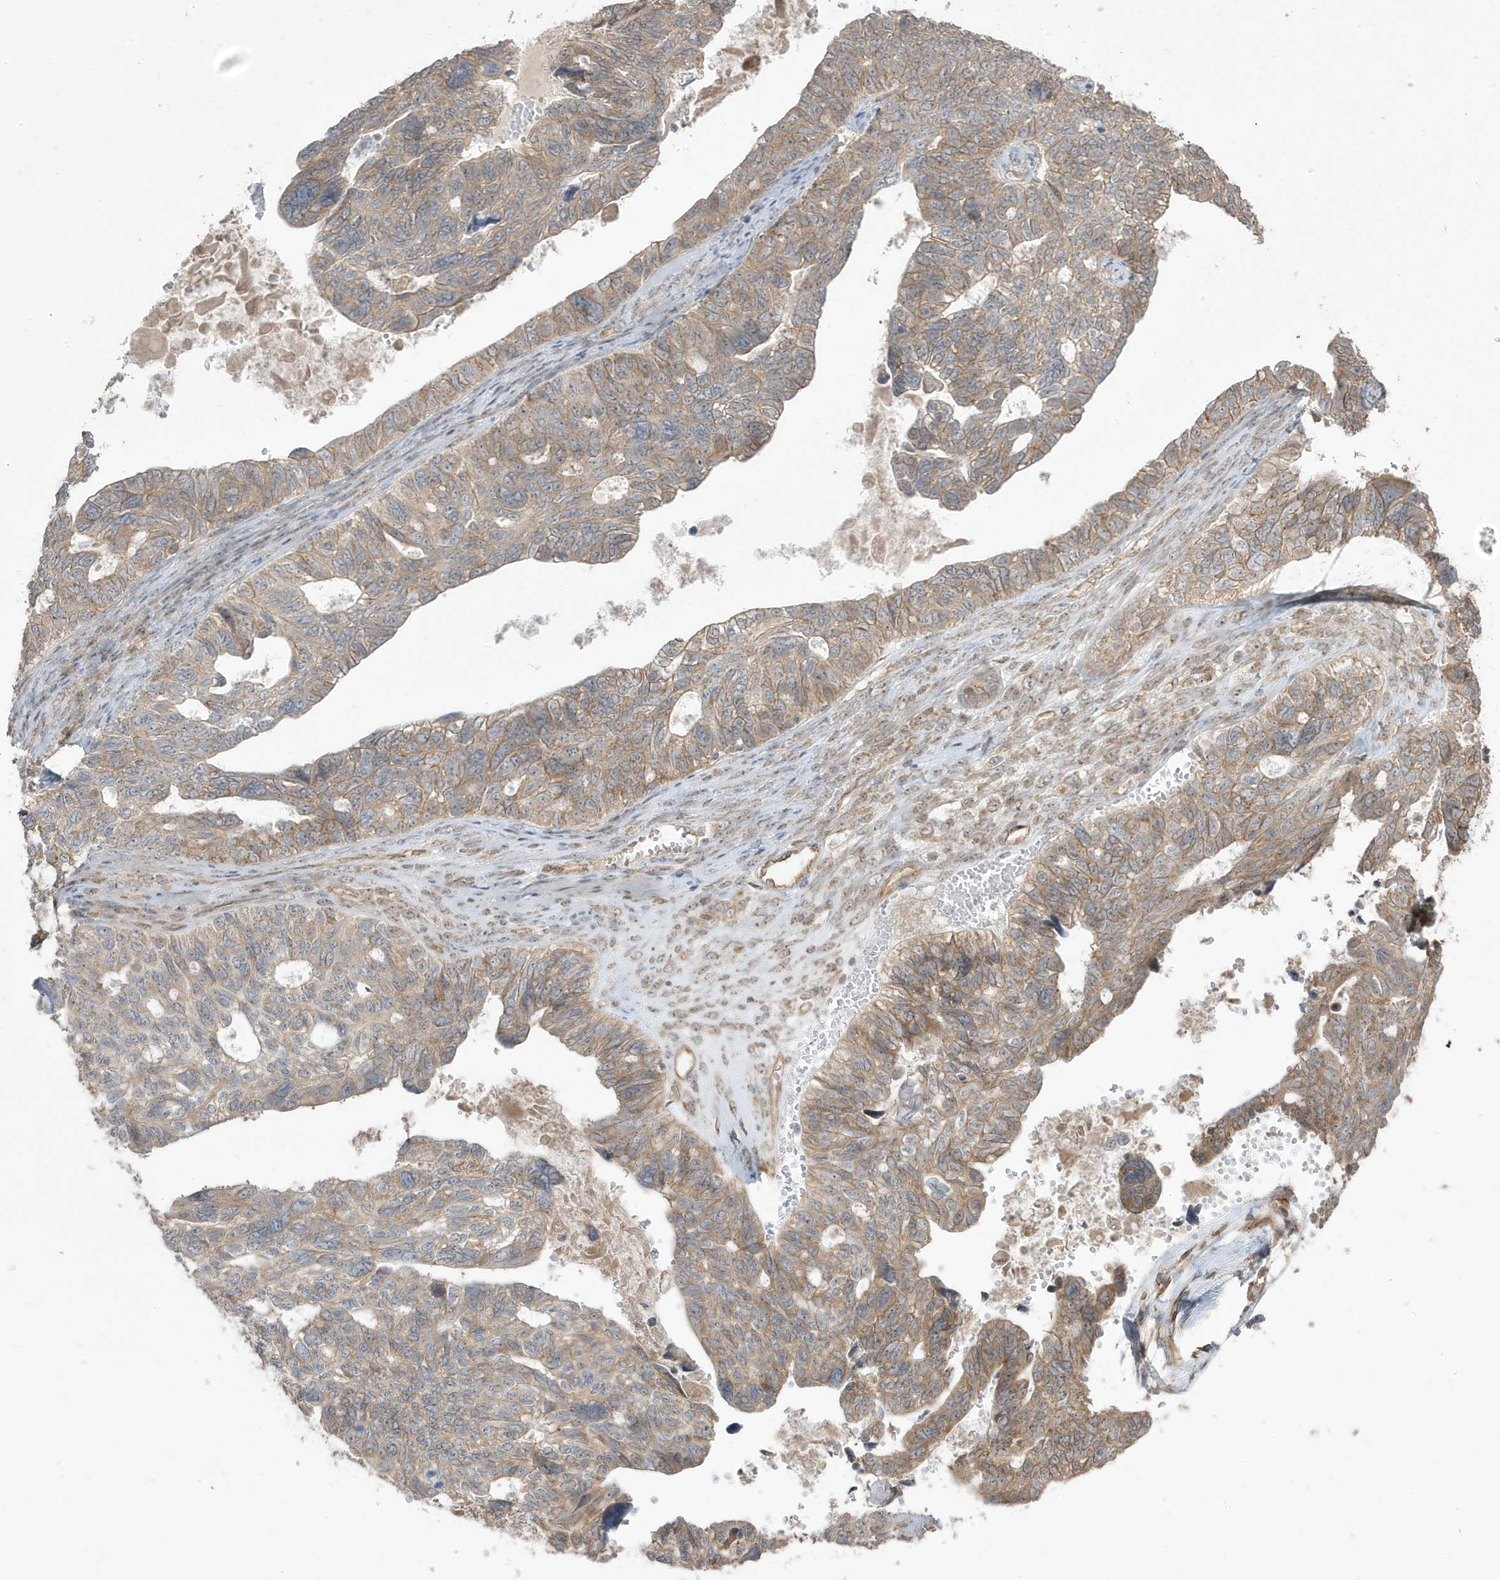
{"staining": {"intensity": "weak", "quantity": ">75%", "location": "cytoplasmic/membranous"}, "tissue": "ovarian cancer", "cell_type": "Tumor cells", "image_type": "cancer", "snomed": [{"axis": "morphology", "description": "Cystadenocarcinoma, serous, NOS"}, {"axis": "topography", "description": "Ovary"}], "caption": "Approximately >75% of tumor cells in ovarian serous cystadenocarcinoma reveal weak cytoplasmic/membranous protein positivity as visualized by brown immunohistochemical staining.", "gene": "DNAJC12", "patient": {"sex": "female", "age": 79}}